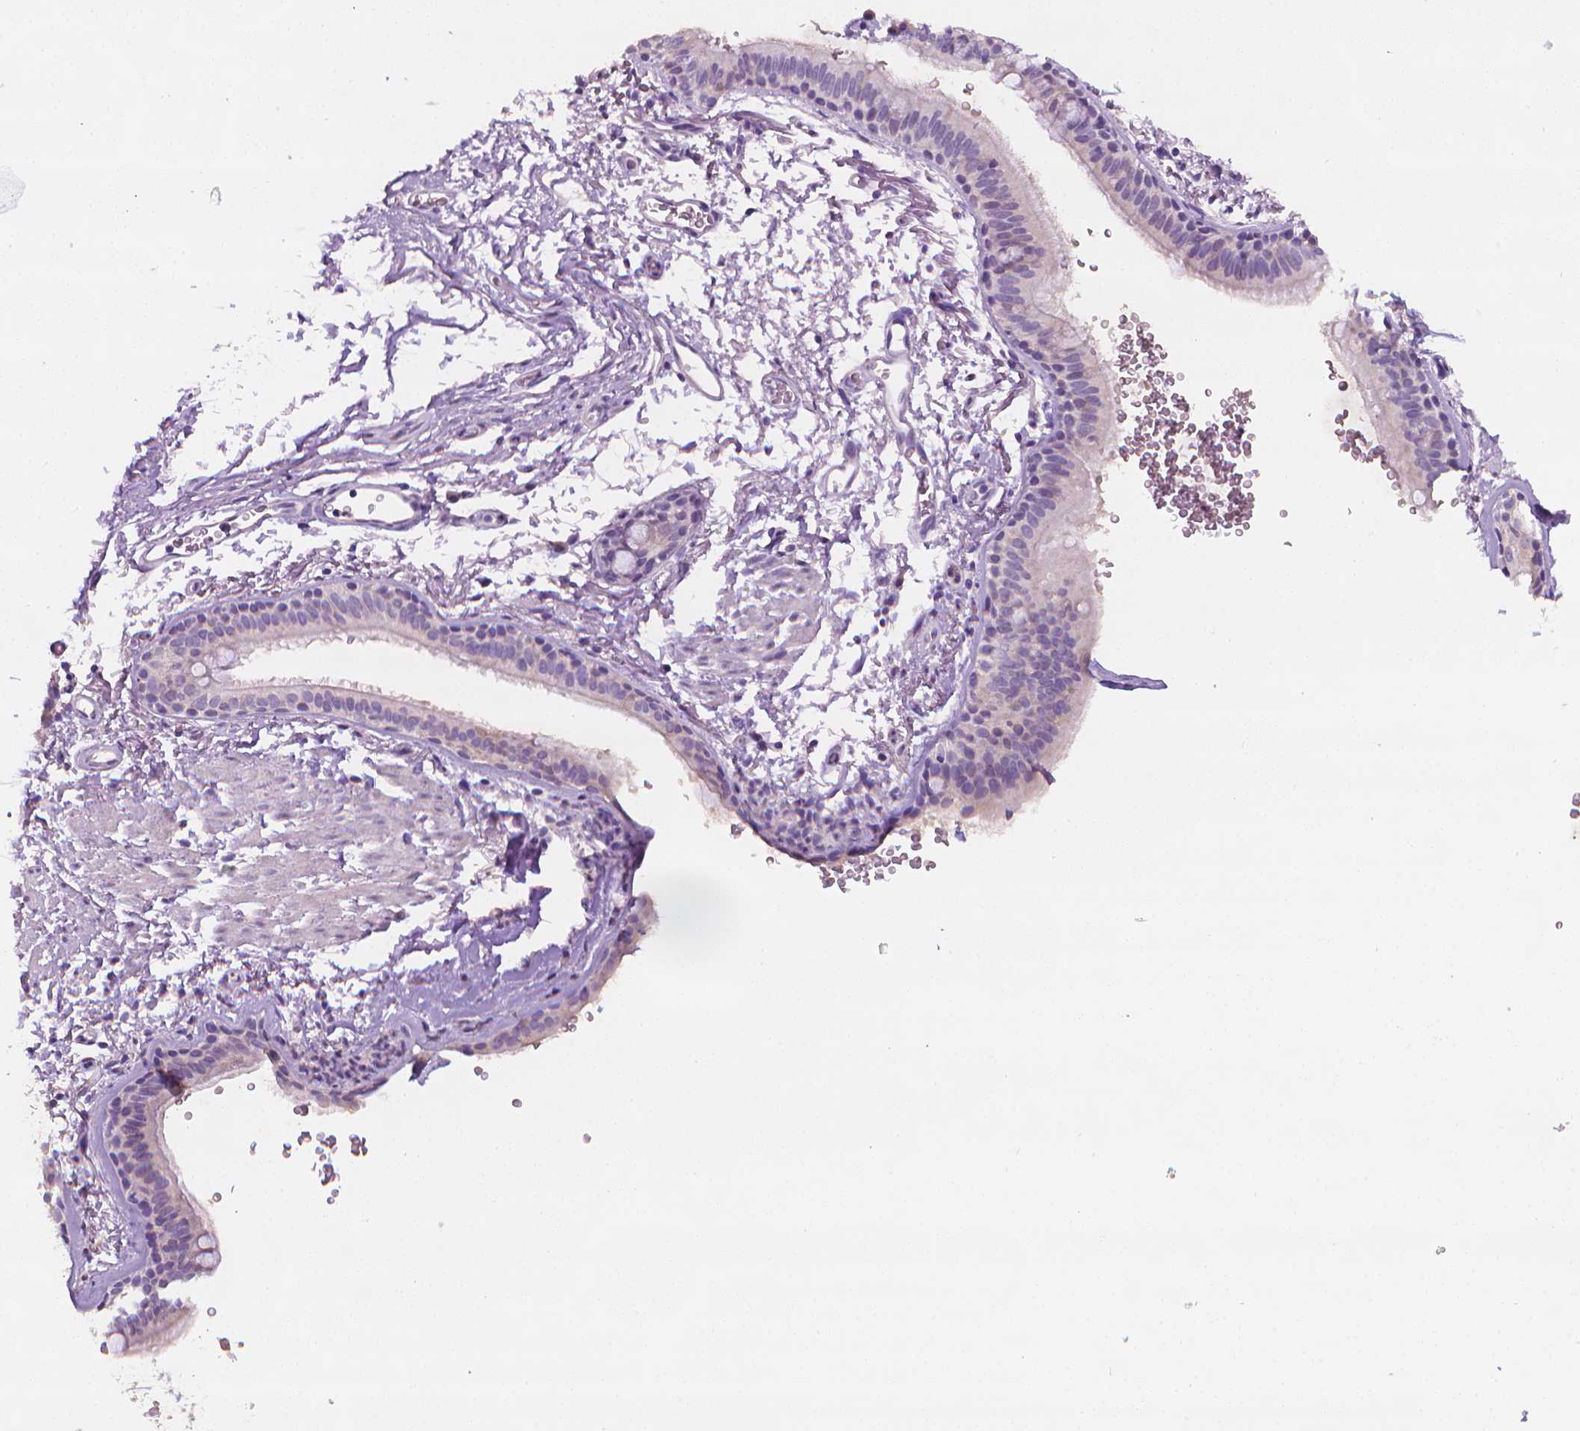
{"staining": {"intensity": "negative", "quantity": "none", "location": "none"}, "tissue": "bronchus", "cell_type": "Respiratory epithelial cells", "image_type": "normal", "snomed": [{"axis": "morphology", "description": "Normal tissue, NOS"}, {"axis": "topography", "description": "Lymph node"}, {"axis": "topography", "description": "Bronchus"}], "caption": "This is an immunohistochemistry histopathology image of benign bronchus. There is no expression in respiratory epithelial cells.", "gene": "FASN", "patient": {"sex": "female", "age": 70}}